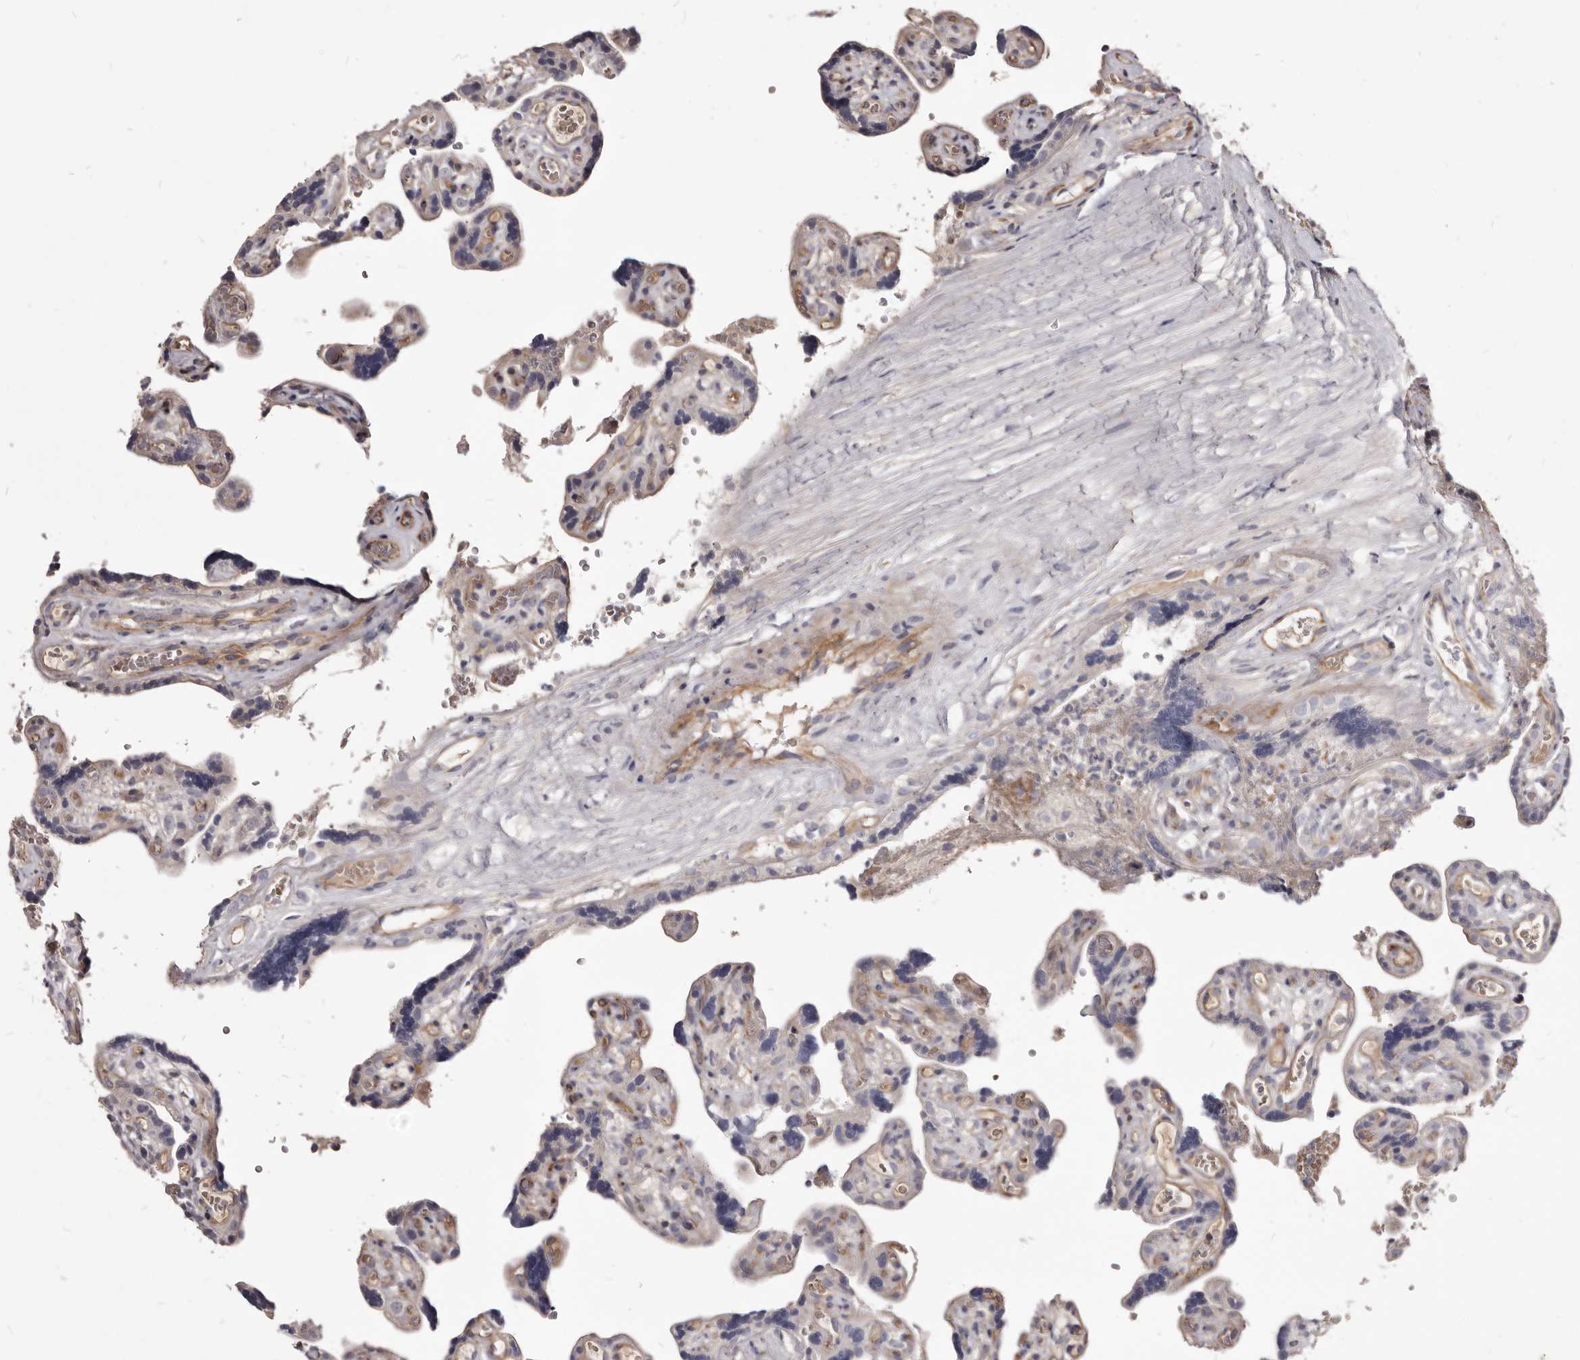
{"staining": {"intensity": "moderate", "quantity": ">75%", "location": "cytoplasmic/membranous"}, "tissue": "placenta", "cell_type": "Decidual cells", "image_type": "normal", "snomed": [{"axis": "morphology", "description": "Normal tissue, NOS"}, {"axis": "topography", "description": "Placenta"}], "caption": "About >75% of decidual cells in normal placenta show moderate cytoplasmic/membranous protein expression as visualized by brown immunohistochemical staining.", "gene": "FAS", "patient": {"sex": "female", "age": 30}}